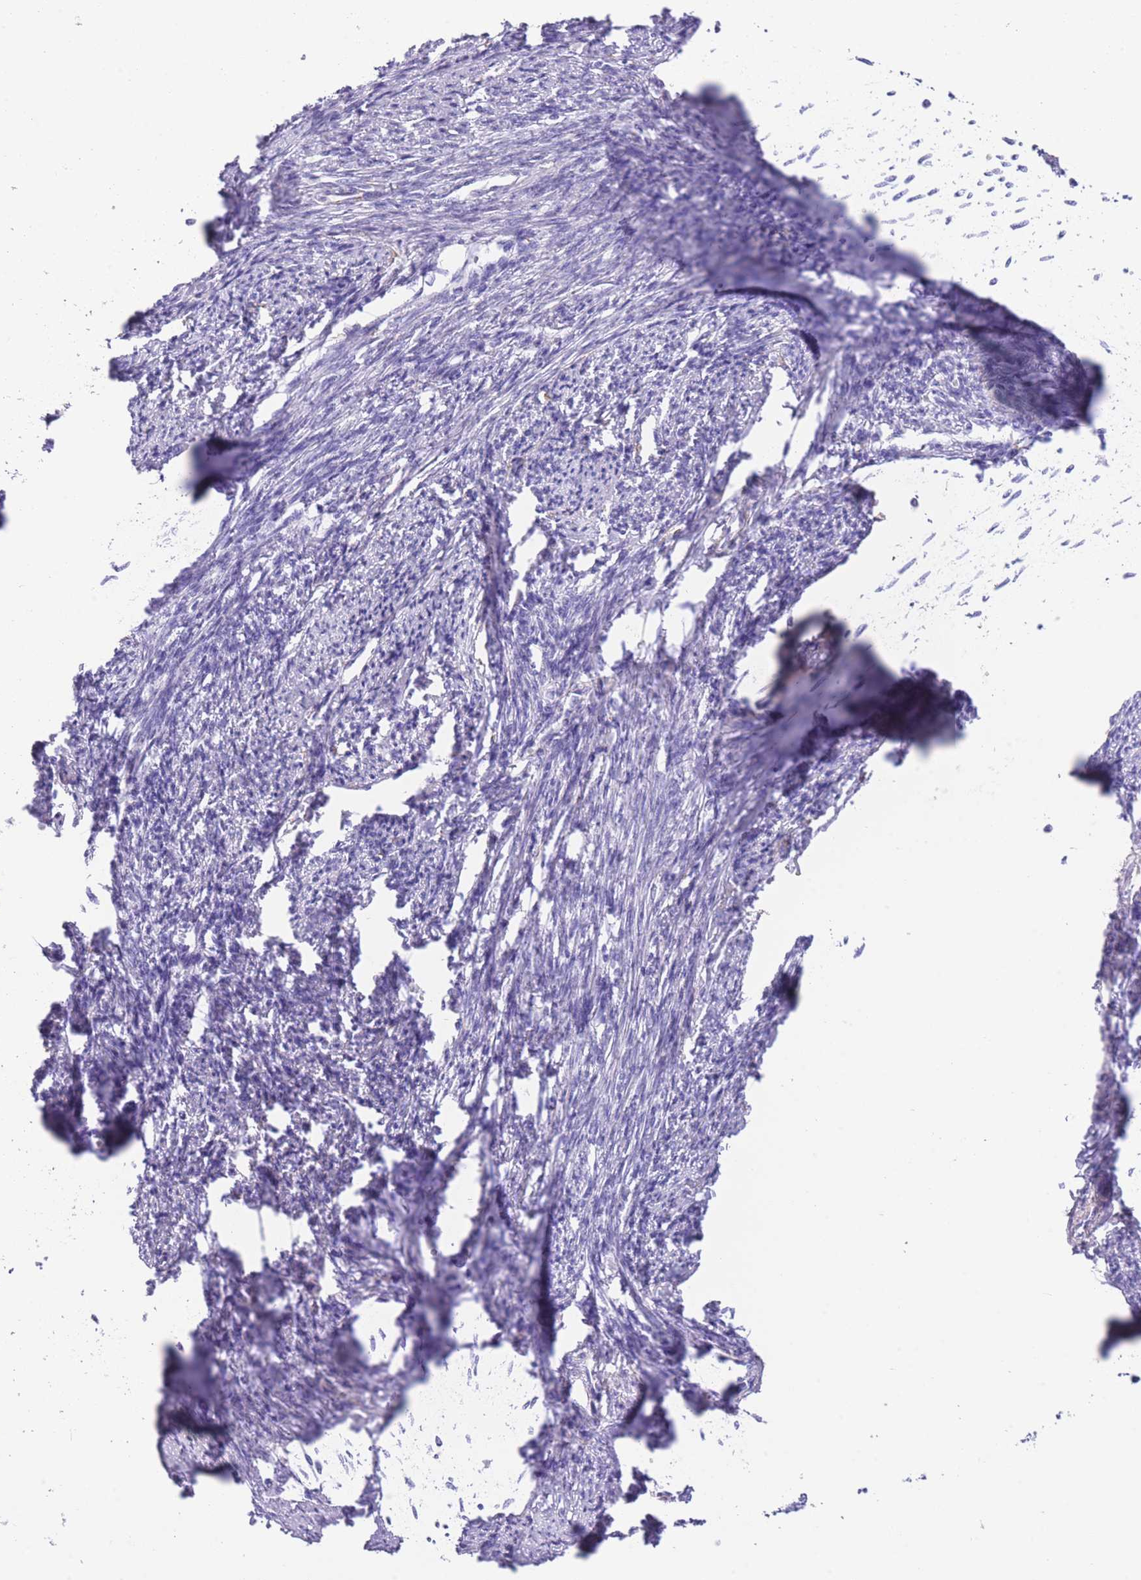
{"staining": {"intensity": "negative", "quantity": "none", "location": "none"}, "tissue": "smooth muscle", "cell_type": "Smooth muscle cells", "image_type": "normal", "snomed": [{"axis": "morphology", "description": "Normal tissue, NOS"}, {"axis": "topography", "description": "Smooth muscle"}, {"axis": "topography", "description": "Uterus"}], "caption": "This is an immunohistochemistry micrograph of unremarkable smooth muscle. There is no staining in smooth muscle cells.", "gene": "RAI2", "patient": {"sex": "female", "age": 59}}